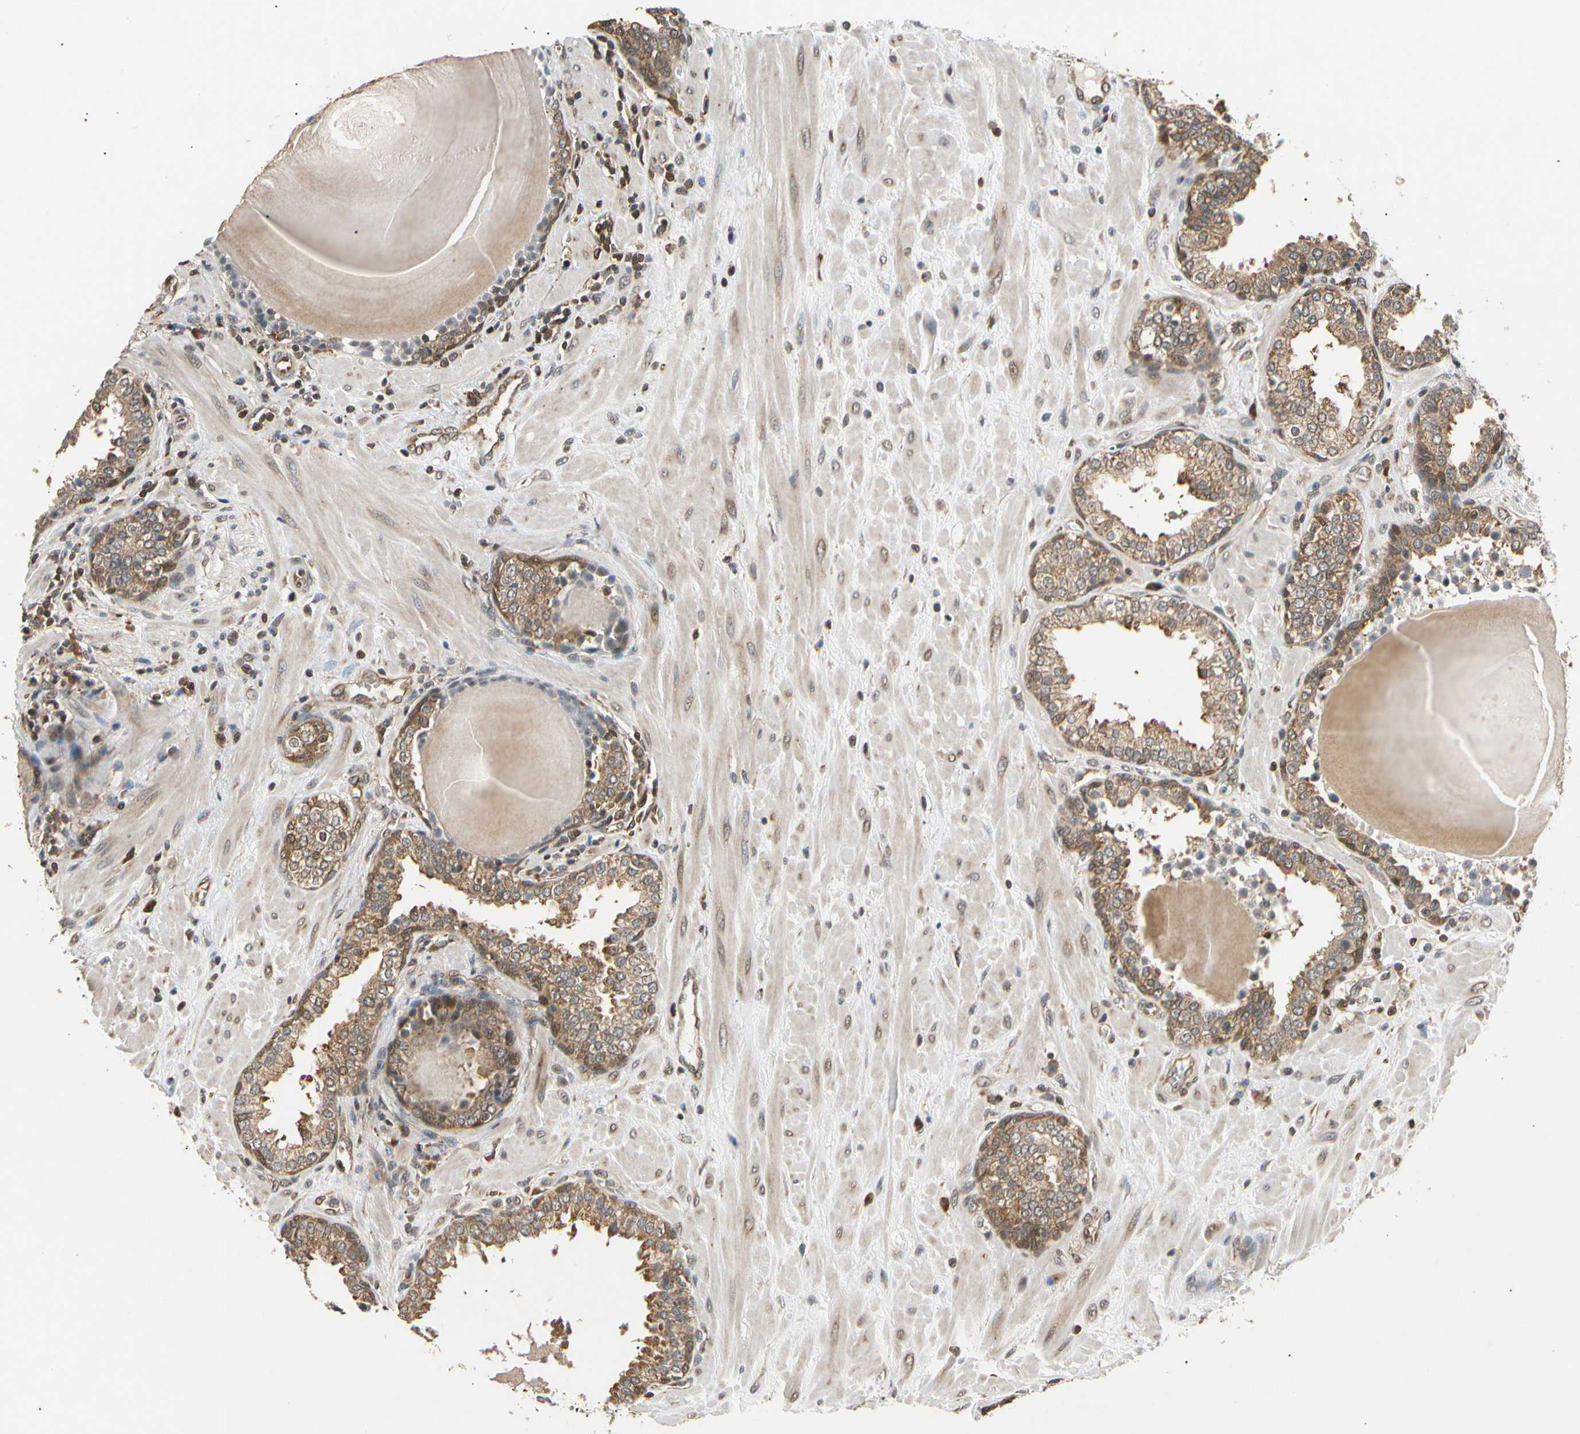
{"staining": {"intensity": "strong", "quantity": ">75%", "location": "cytoplasmic/membranous,nuclear"}, "tissue": "prostate", "cell_type": "Glandular cells", "image_type": "normal", "snomed": [{"axis": "morphology", "description": "Normal tissue, NOS"}, {"axis": "topography", "description": "Prostate"}], "caption": "Protein analysis of benign prostate reveals strong cytoplasmic/membranous,nuclear positivity in about >75% of glandular cells.", "gene": "EIF1AX", "patient": {"sex": "male", "age": 51}}